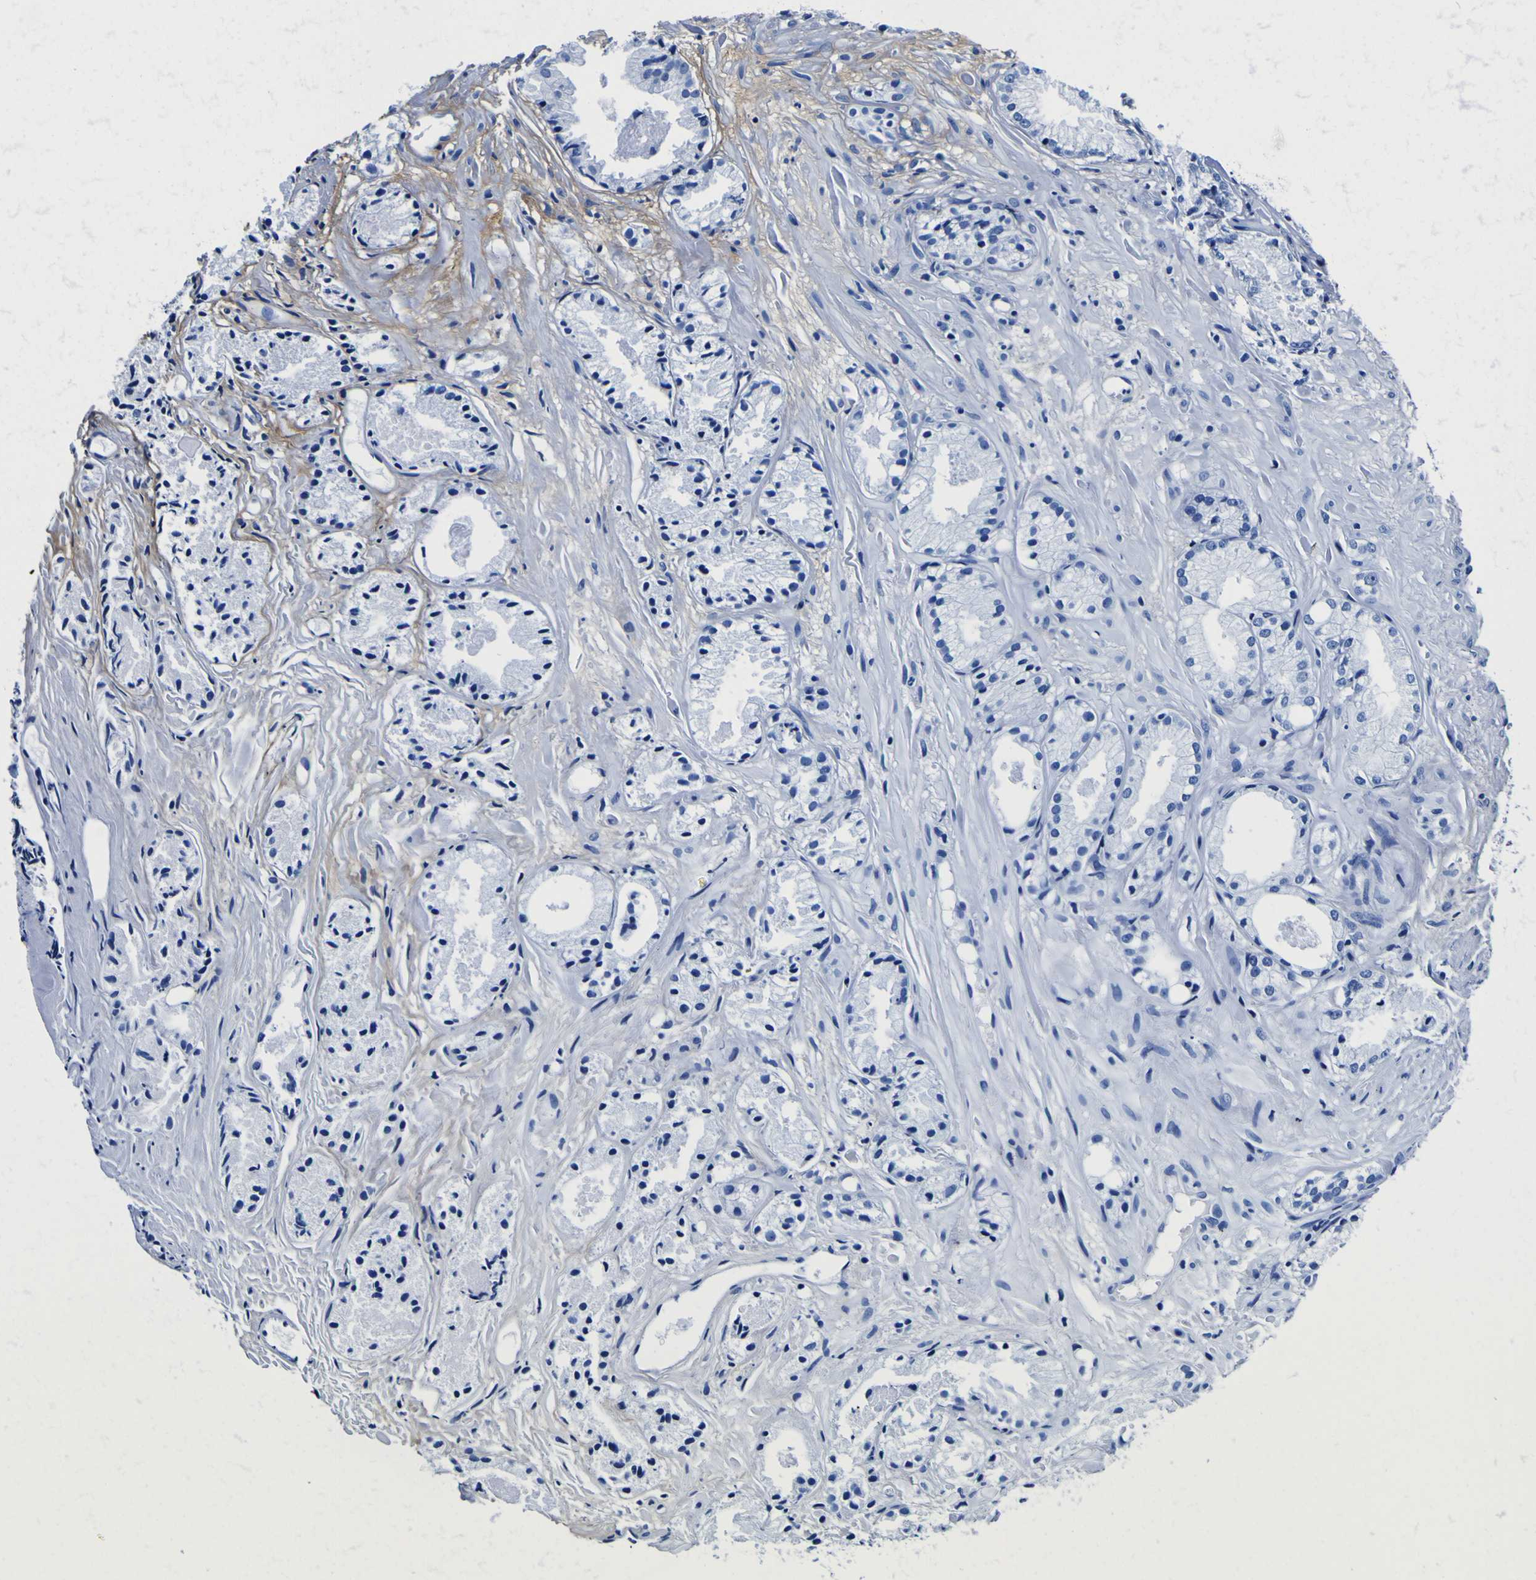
{"staining": {"intensity": "negative", "quantity": "none", "location": "none"}, "tissue": "prostate cancer", "cell_type": "Tumor cells", "image_type": "cancer", "snomed": [{"axis": "morphology", "description": "Adenocarcinoma, Low grade"}, {"axis": "topography", "description": "Prostate"}], "caption": "Tumor cells show no significant staining in prostate cancer.", "gene": "POSTN", "patient": {"sex": "male", "age": 72}}